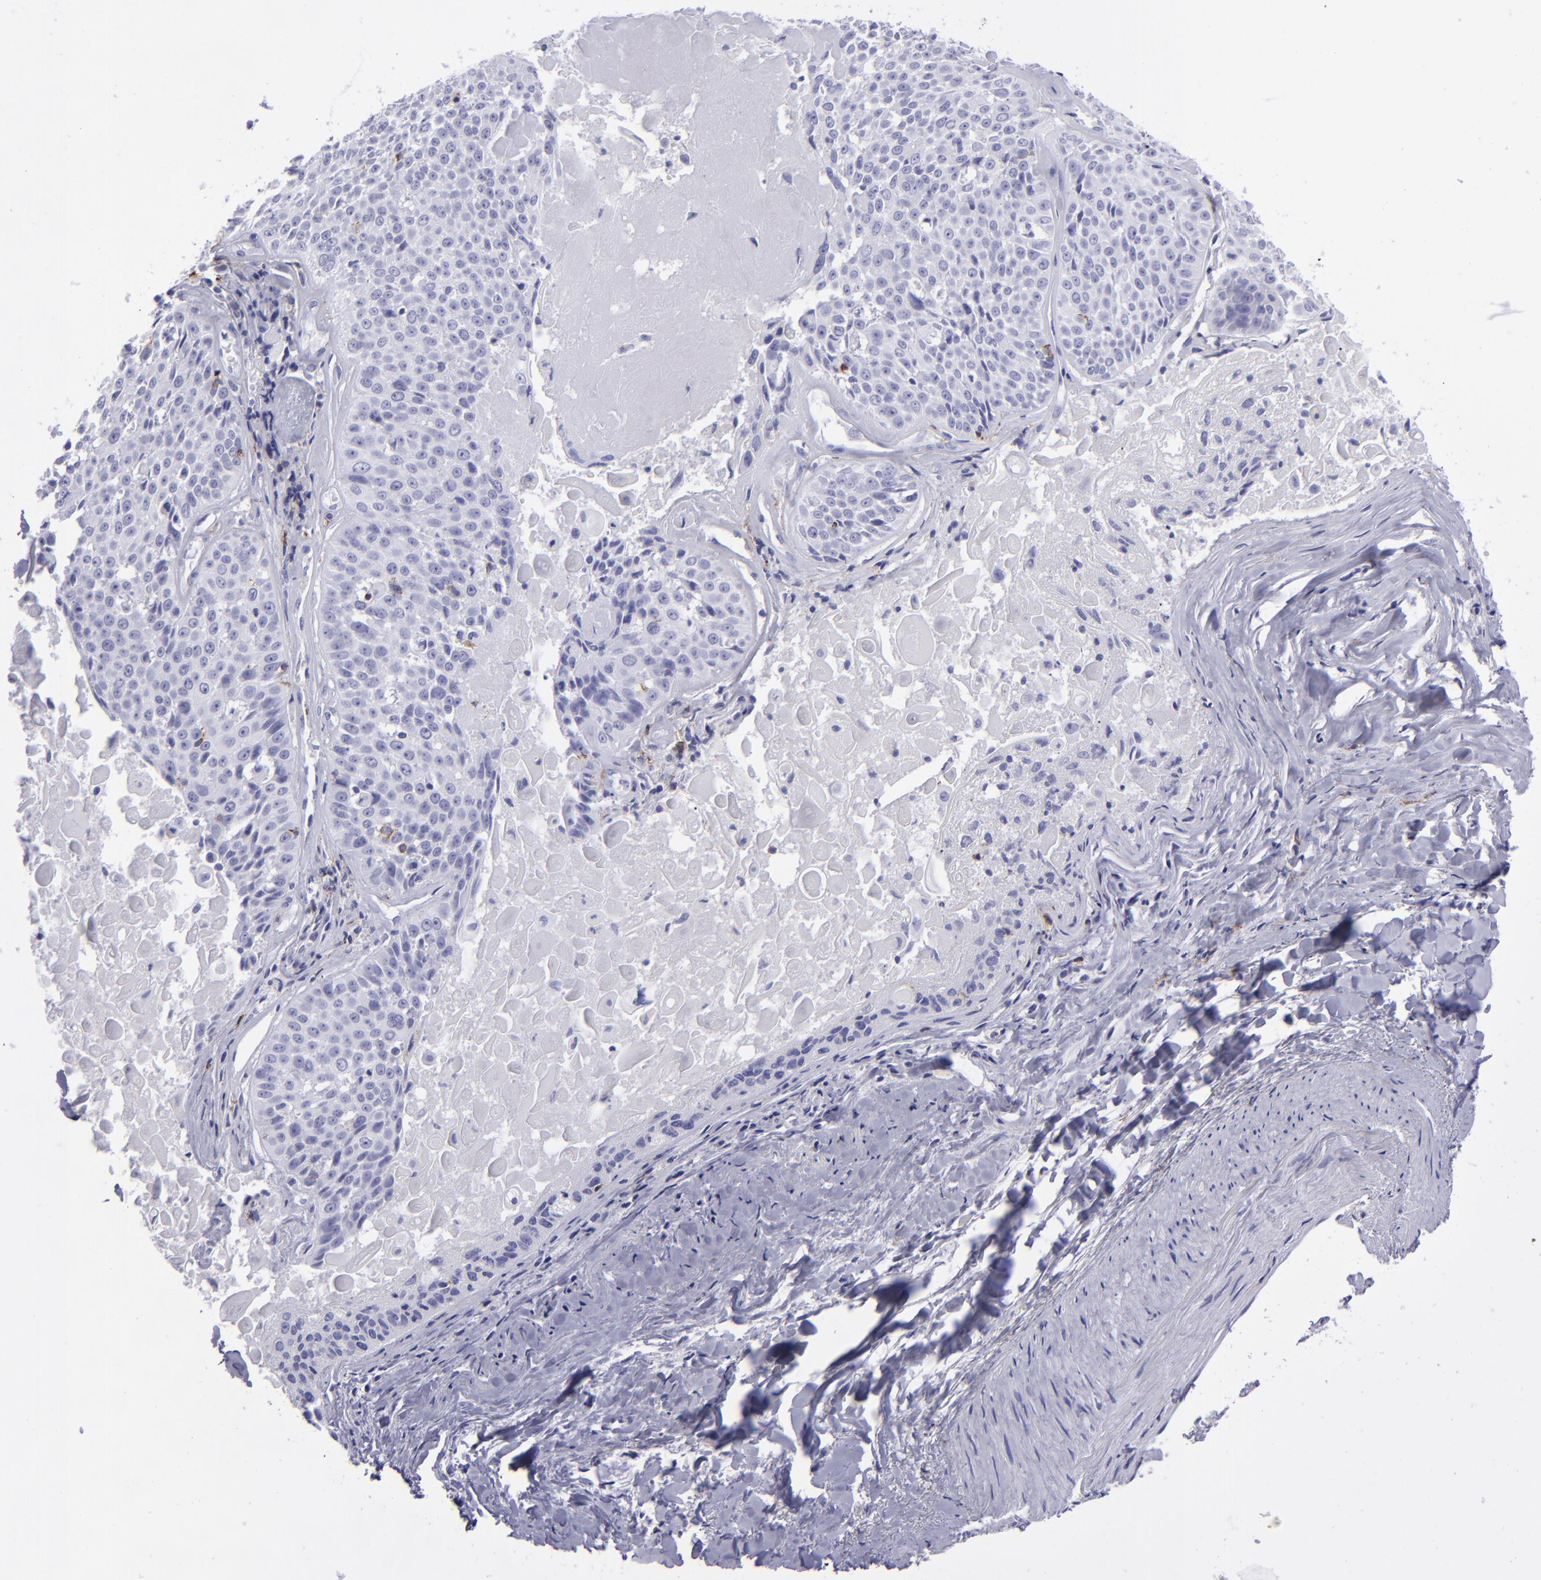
{"staining": {"intensity": "negative", "quantity": "none", "location": "none"}, "tissue": "lung cancer", "cell_type": "Tumor cells", "image_type": "cancer", "snomed": [{"axis": "morphology", "description": "Adenocarcinoma, NOS"}, {"axis": "topography", "description": "Lung"}], "caption": "IHC image of neoplastic tissue: lung cancer stained with DAB (3,3'-diaminobenzidine) exhibits no significant protein positivity in tumor cells.", "gene": "SELPLG", "patient": {"sex": "male", "age": 60}}